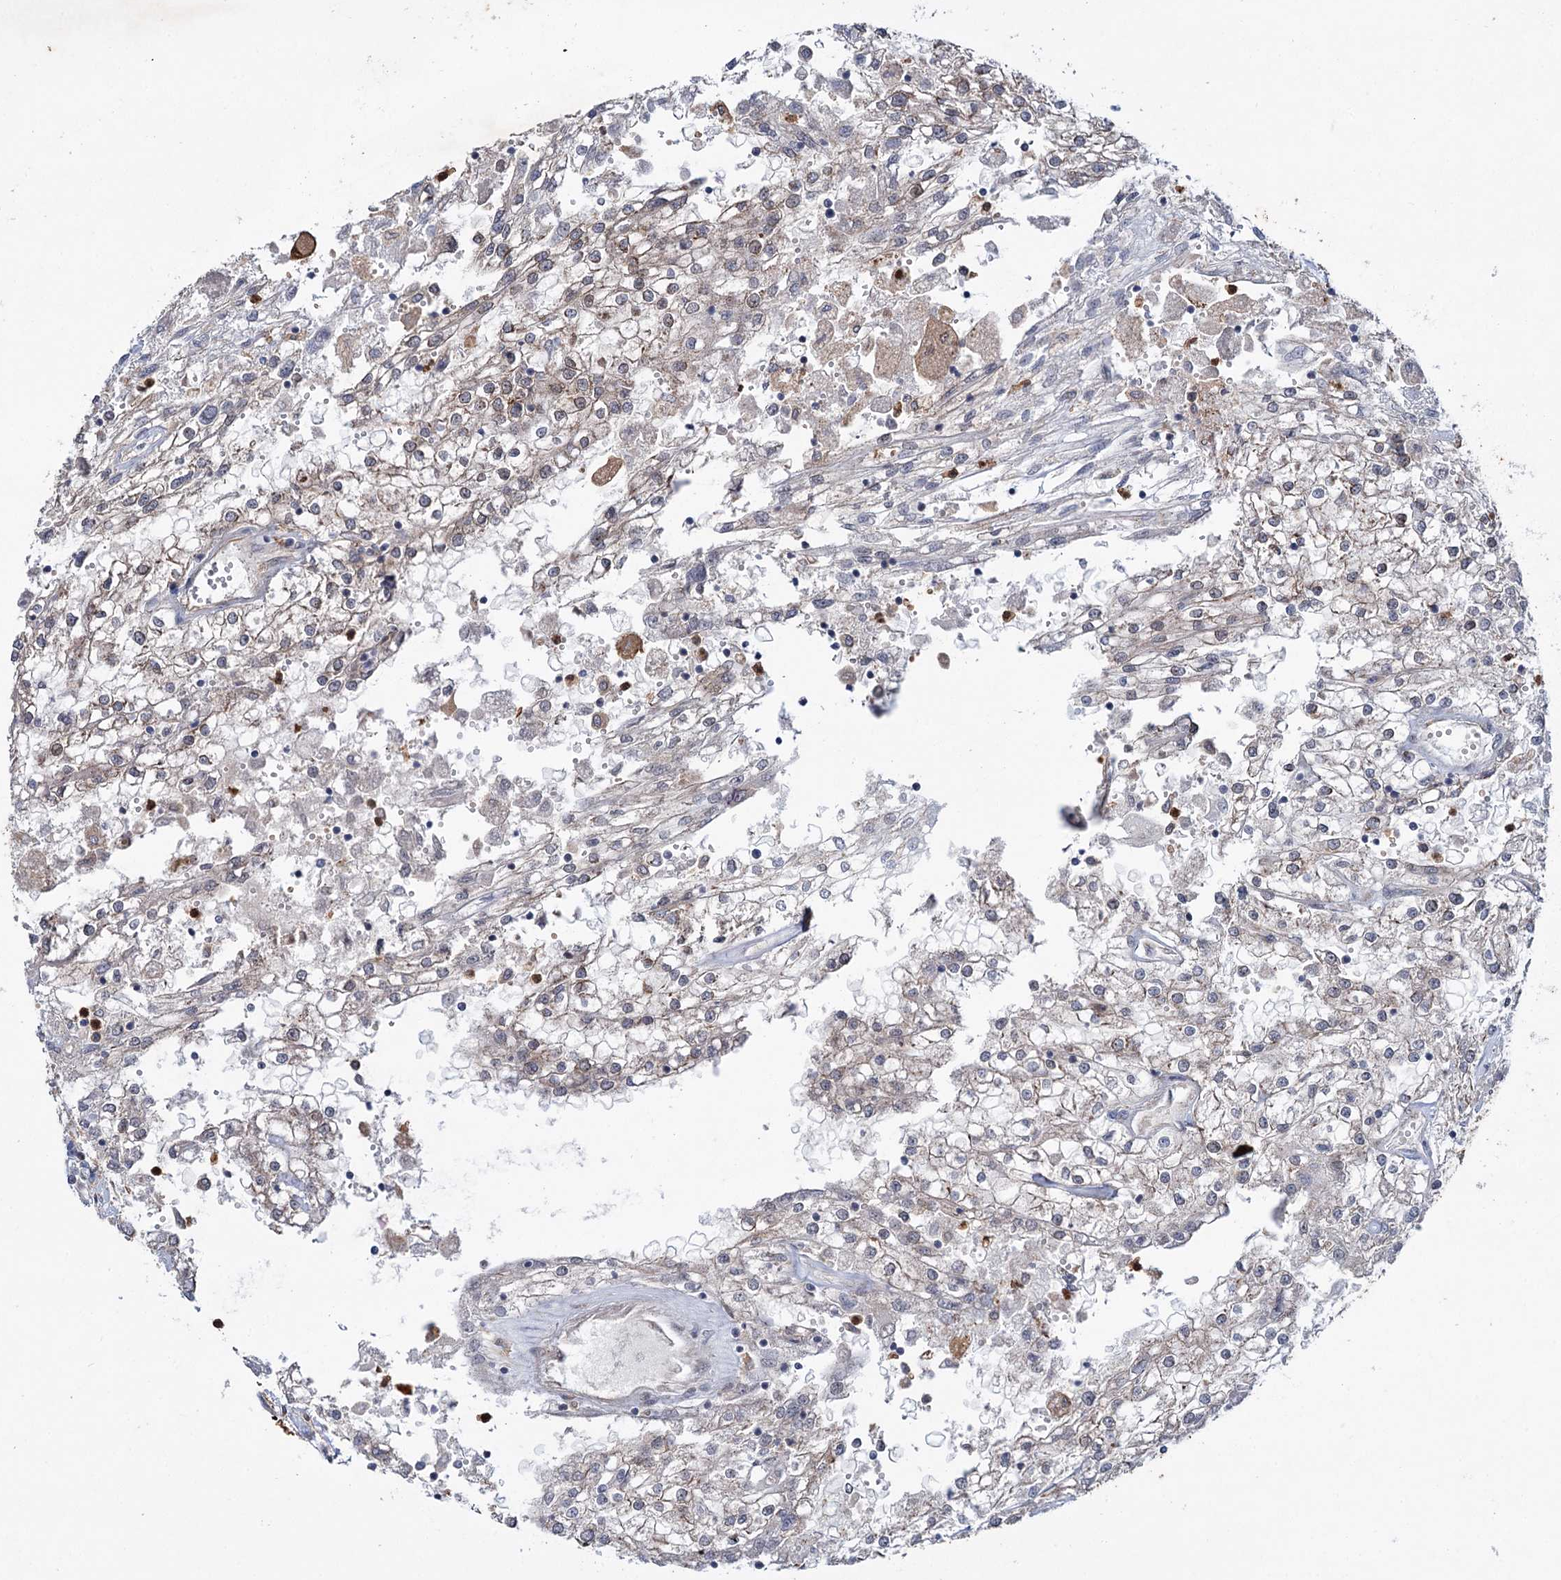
{"staining": {"intensity": "negative", "quantity": "none", "location": "none"}, "tissue": "renal cancer", "cell_type": "Tumor cells", "image_type": "cancer", "snomed": [{"axis": "morphology", "description": "Adenocarcinoma, NOS"}, {"axis": "topography", "description": "Kidney"}], "caption": "IHC of human renal cancer (adenocarcinoma) demonstrates no staining in tumor cells.", "gene": "PTPN3", "patient": {"sex": "female", "age": 52}}